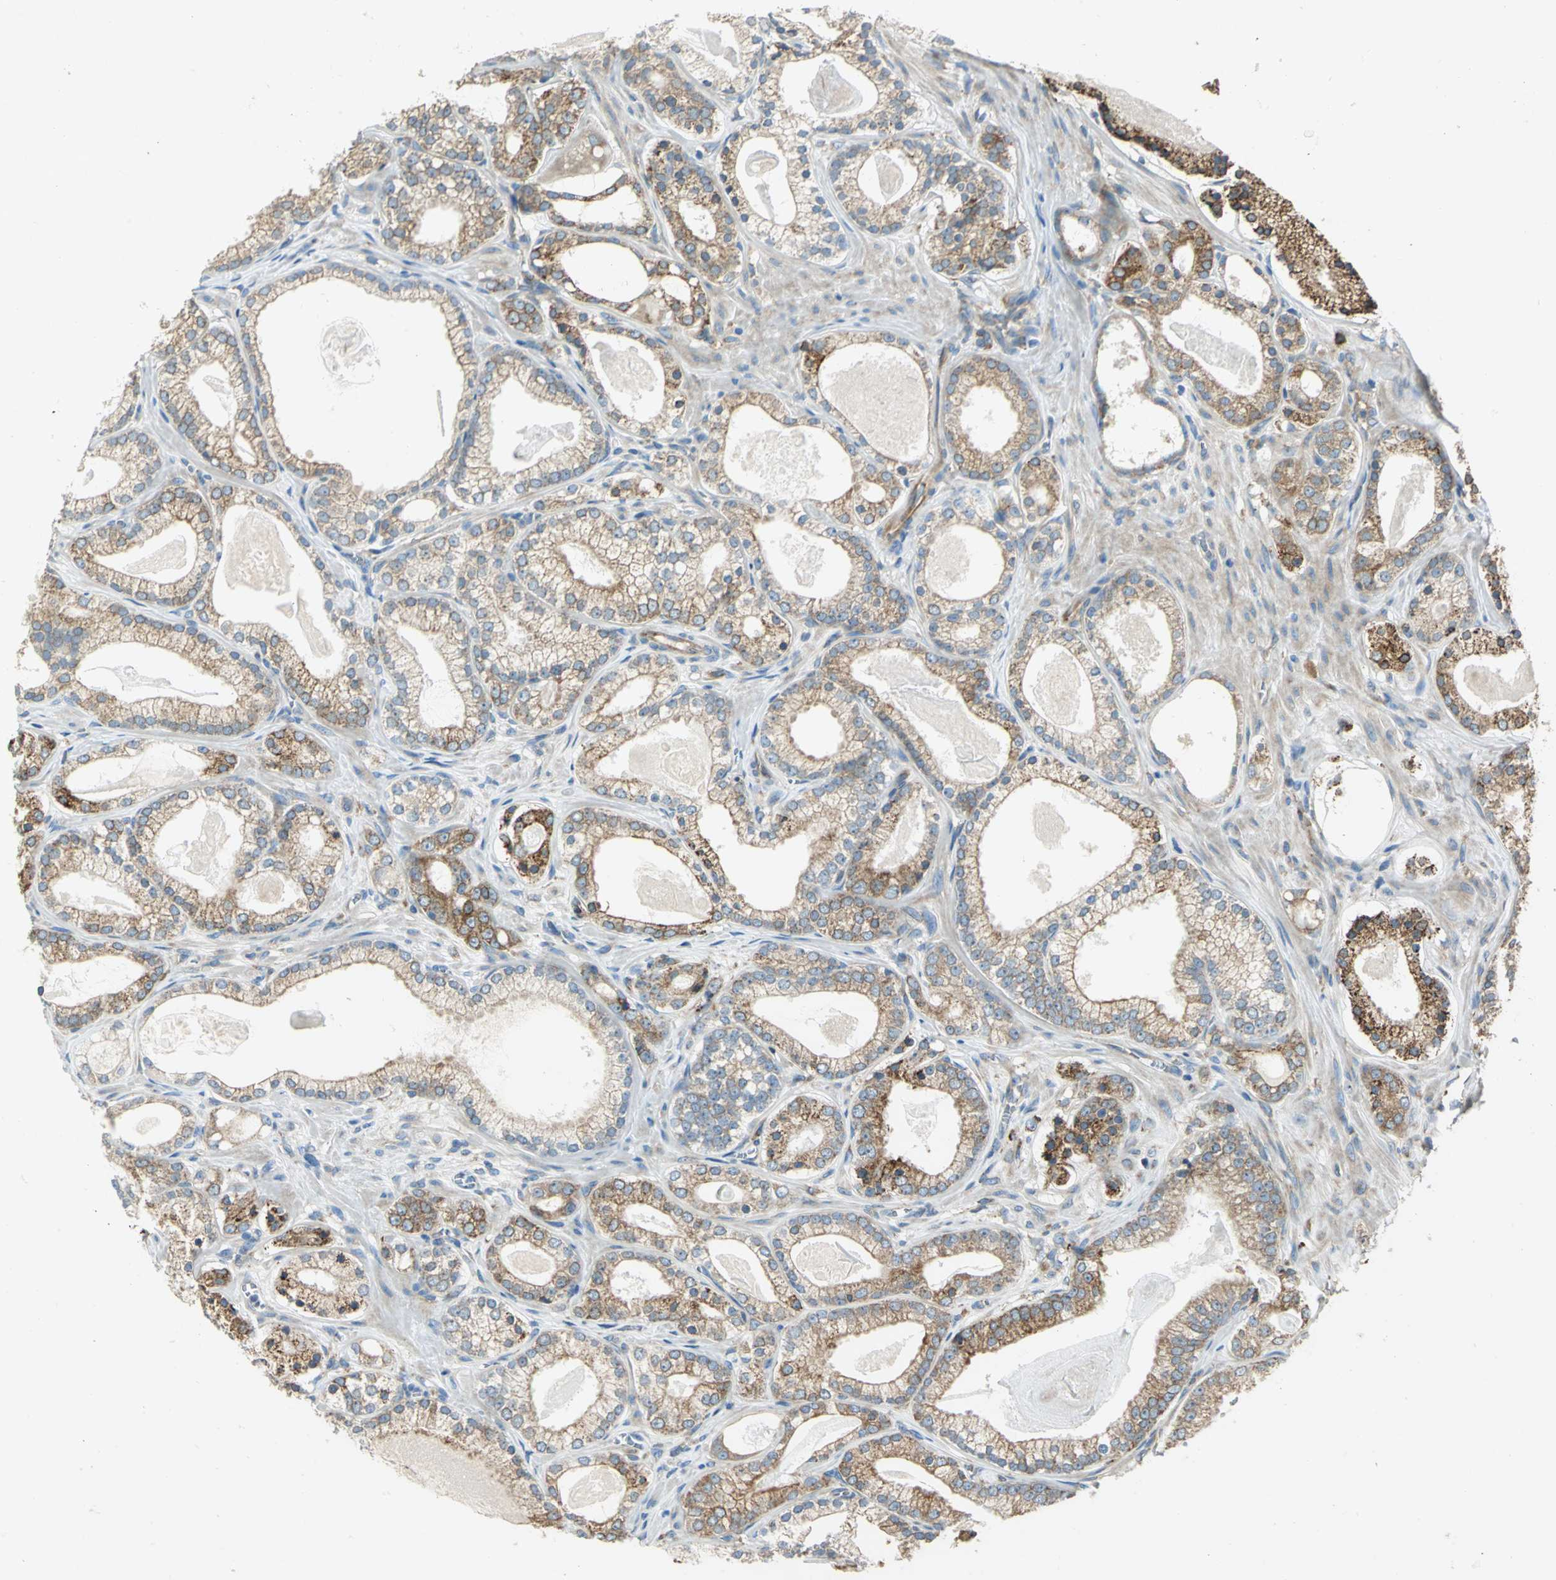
{"staining": {"intensity": "moderate", "quantity": ">75%", "location": "cytoplasmic/membranous"}, "tissue": "prostate cancer", "cell_type": "Tumor cells", "image_type": "cancer", "snomed": [{"axis": "morphology", "description": "Adenocarcinoma, Low grade"}, {"axis": "topography", "description": "Prostate"}], "caption": "Immunohistochemistry photomicrograph of human prostate cancer stained for a protein (brown), which exhibits medium levels of moderate cytoplasmic/membranous staining in about >75% of tumor cells.", "gene": "PDIA4", "patient": {"sex": "male", "age": 59}}